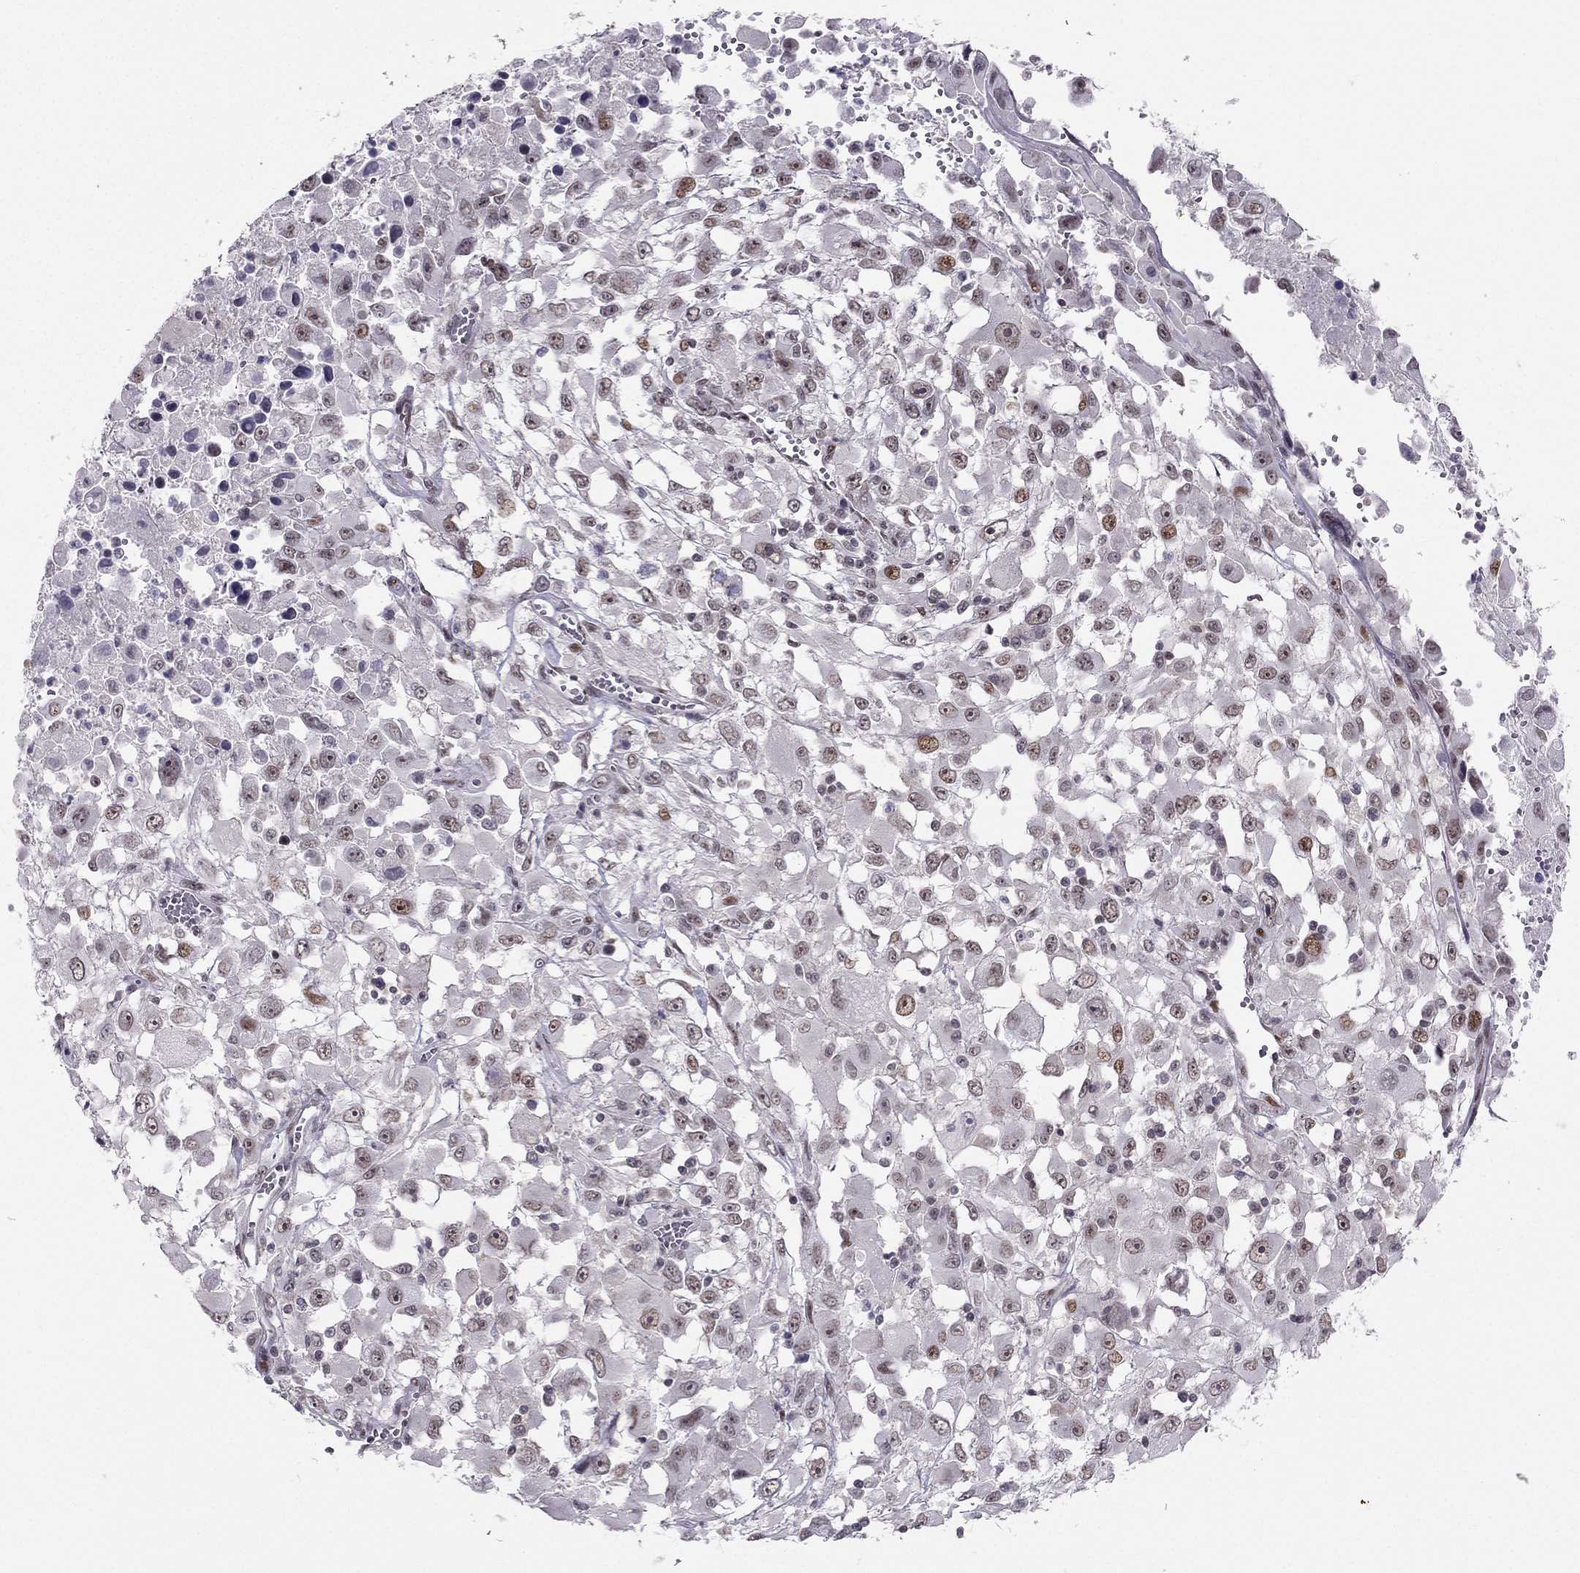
{"staining": {"intensity": "weak", "quantity": "<25%", "location": "nuclear"}, "tissue": "melanoma", "cell_type": "Tumor cells", "image_type": "cancer", "snomed": [{"axis": "morphology", "description": "Malignant melanoma, Metastatic site"}, {"axis": "topography", "description": "Soft tissue"}], "caption": "IHC of human melanoma demonstrates no staining in tumor cells.", "gene": "RPRD2", "patient": {"sex": "male", "age": 50}}